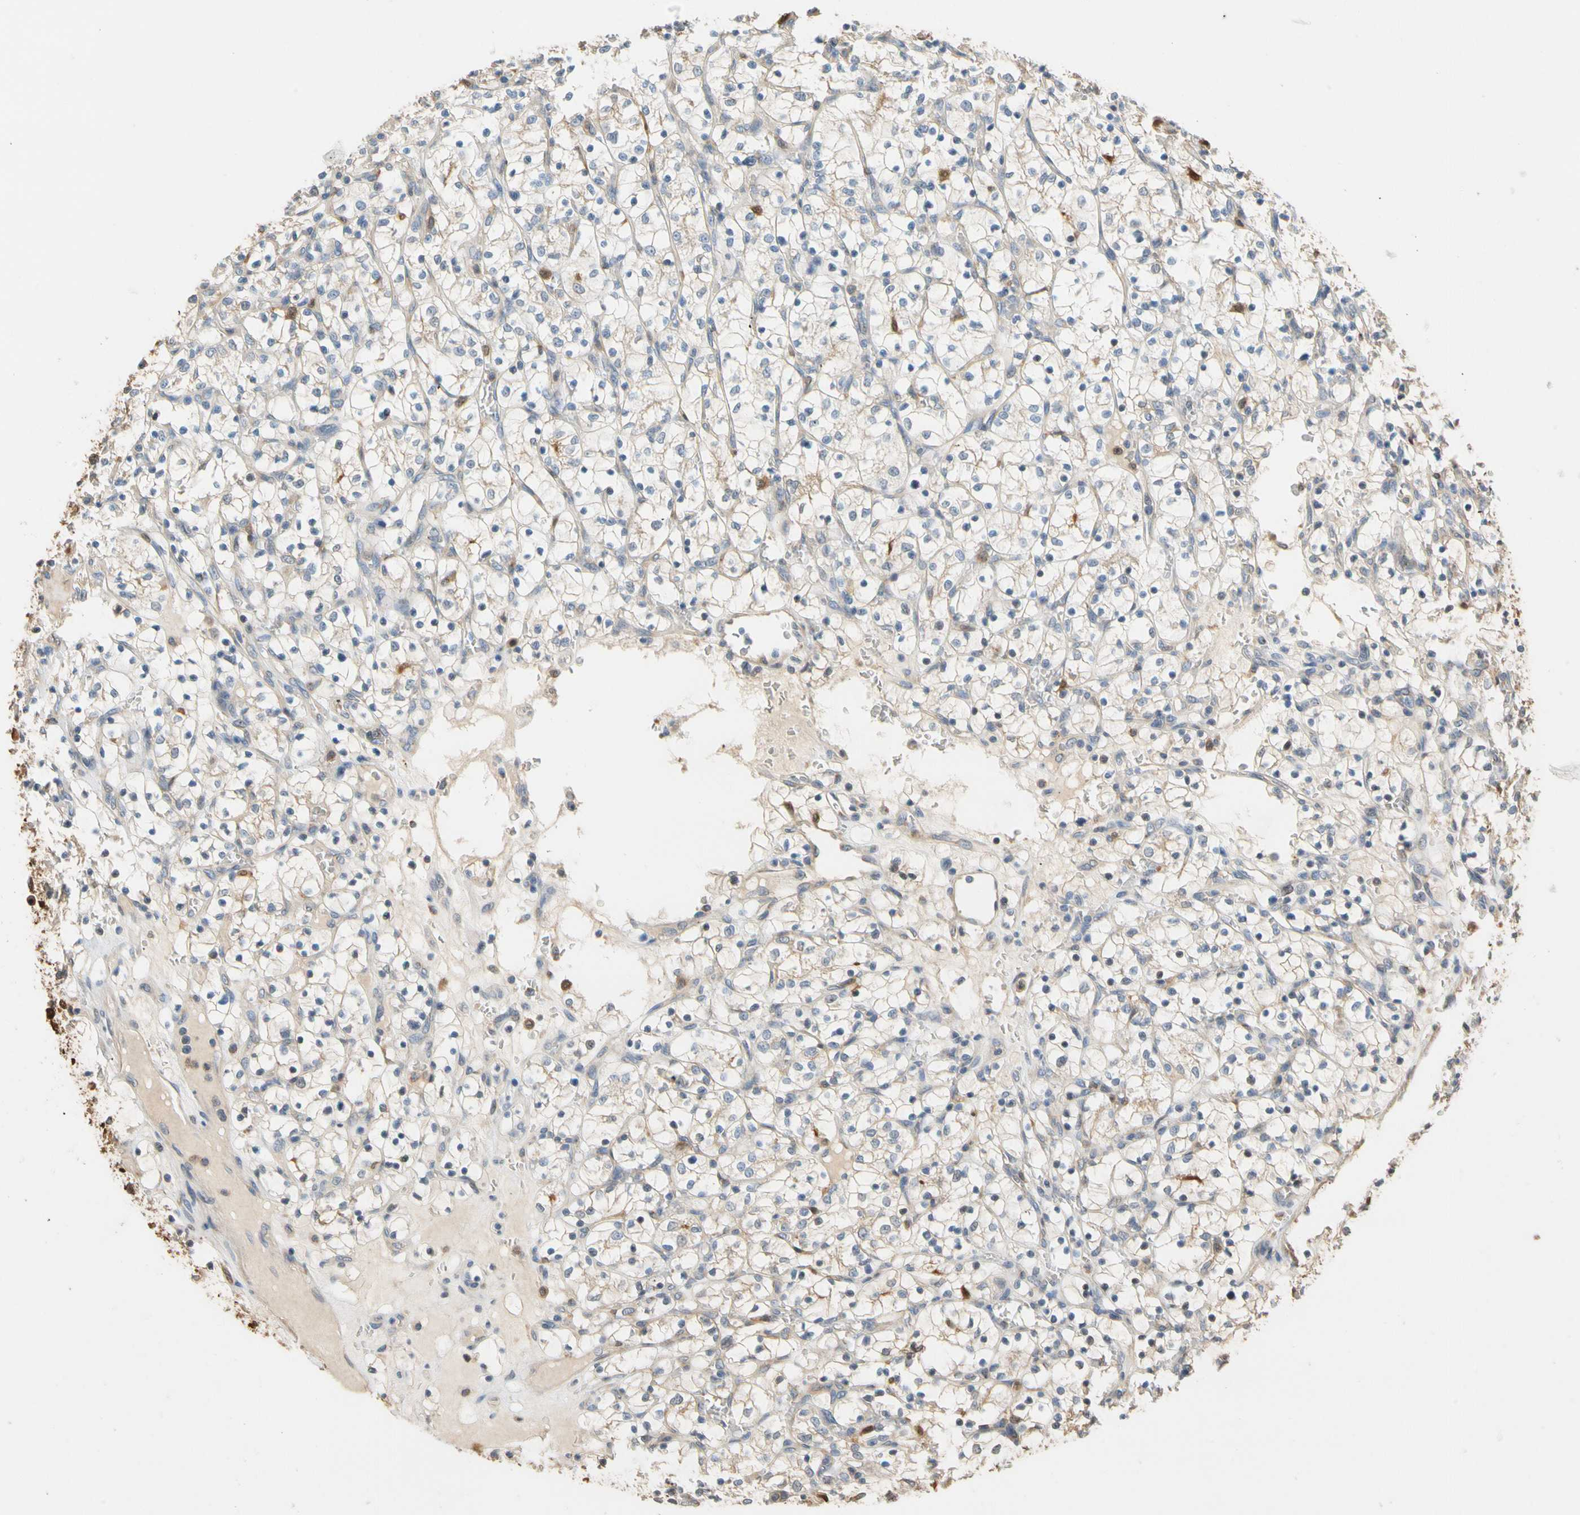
{"staining": {"intensity": "negative", "quantity": "none", "location": "none"}, "tissue": "renal cancer", "cell_type": "Tumor cells", "image_type": "cancer", "snomed": [{"axis": "morphology", "description": "Adenocarcinoma, NOS"}, {"axis": "topography", "description": "Kidney"}], "caption": "Immunohistochemistry photomicrograph of neoplastic tissue: human renal cancer (adenocarcinoma) stained with DAB (3,3'-diaminobenzidine) reveals no significant protein staining in tumor cells.", "gene": "GPSM2", "patient": {"sex": "female", "age": 69}}